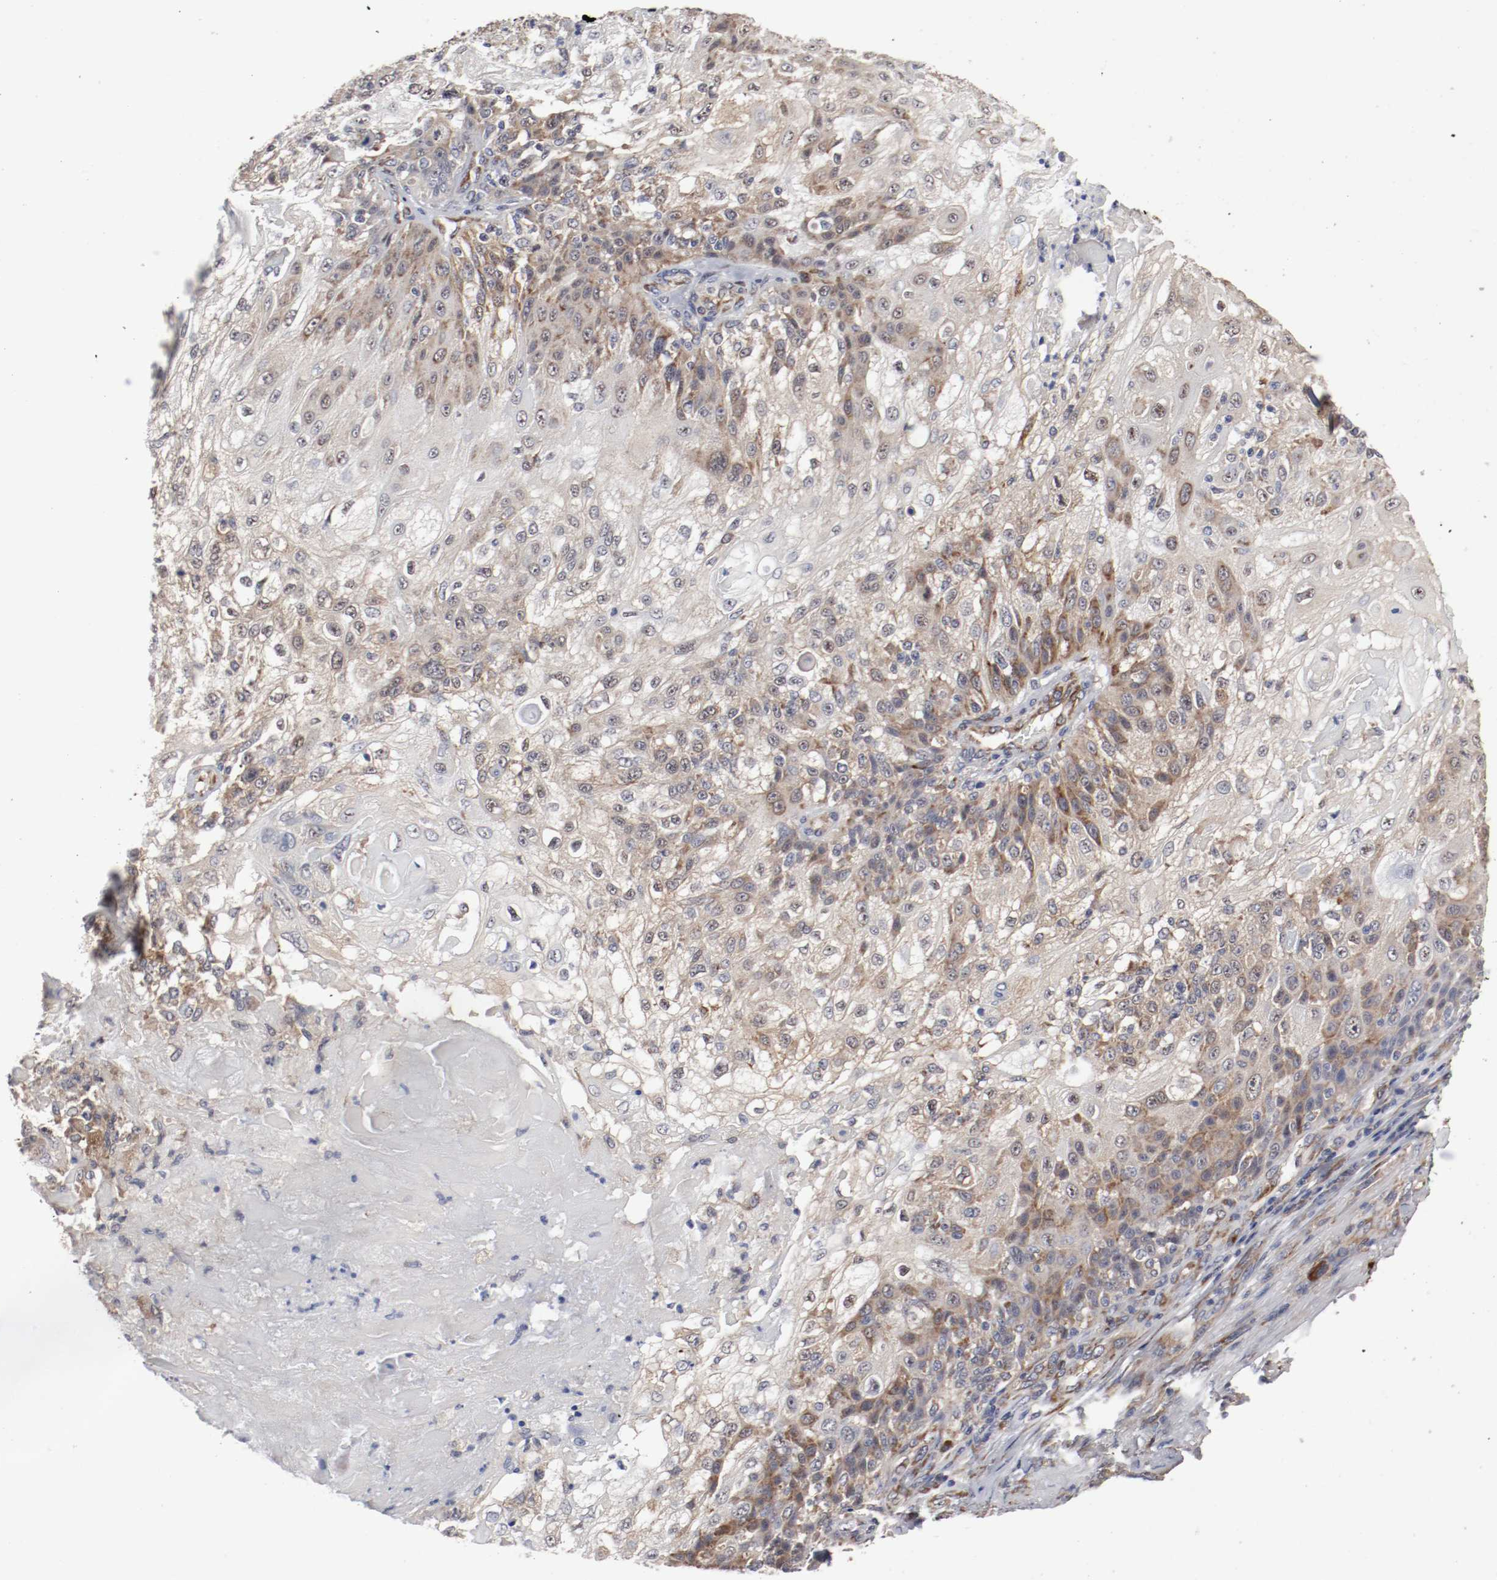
{"staining": {"intensity": "weak", "quantity": ">75%", "location": "cytoplasmic/membranous"}, "tissue": "skin cancer", "cell_type": "Tumor cells", "image_type": "cancer", "snomed": [{"axis": "morphology", "description": "Normal tissue, NOS"}, {"axis": "morphology", "description": "Squamous cell carcinoma, NOS"}, {"axis": "topography", "description": "Skin"}], "caption": "Immunohistochemical staining of human squamous cell carcinoma (skin) reveals low levels of weak cytoplasmic/membranous protein positivity in about >75% of tumor cells. The staining was performed using DAB (3,3'-diaminobenzidine) to visualize the protein expression in brown, while the nuclei were stained in blue with hematoxylin (Magnification: 20x).", "gene": "FKBP3", "patient": {"sex": "female", "age": 83}}